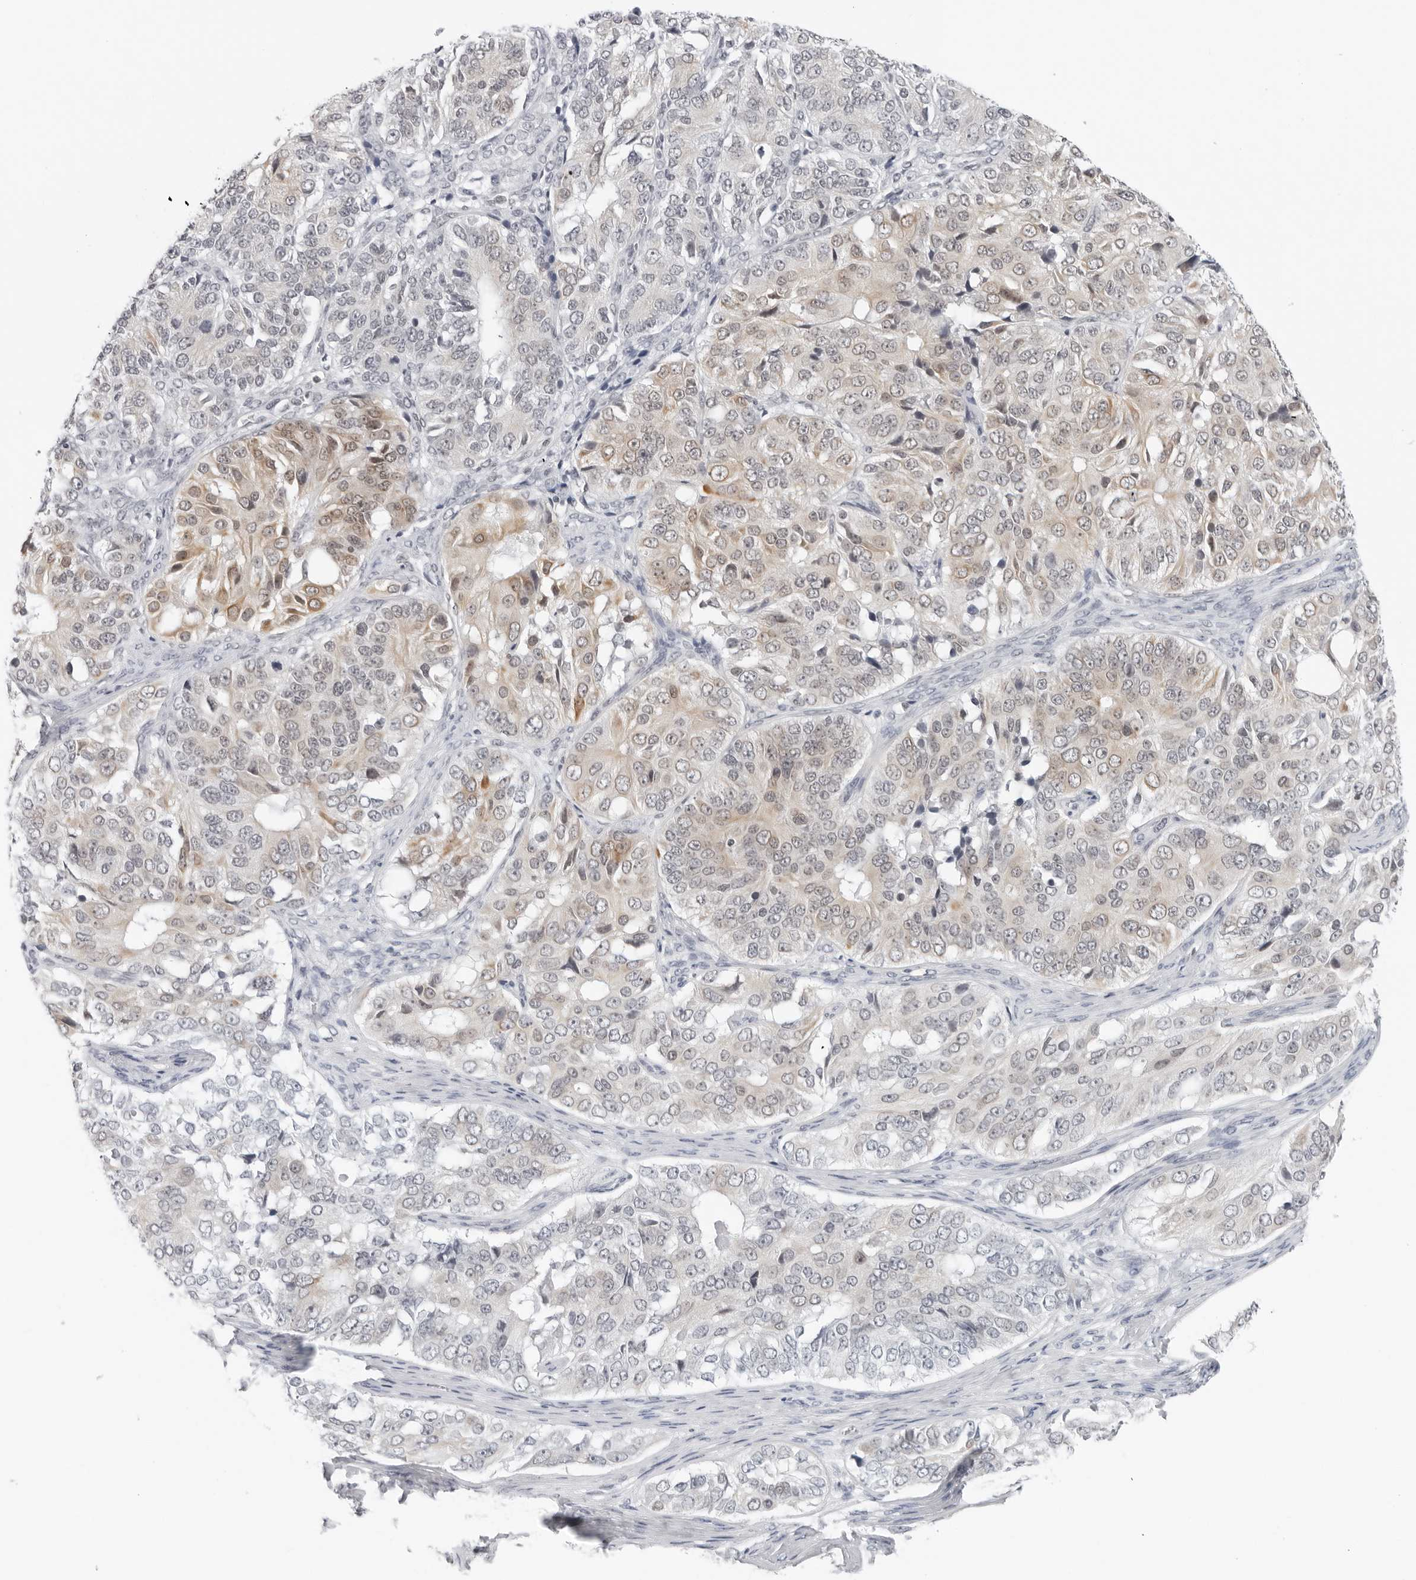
{"staining": {"intensity": "weak", "quantity": "25%-75%", "location": "cytoplasmic/membranous,nuclear"}, "tissue": "ovarian cancer", "cell_type": "Tumor cells", "image_type": "cancer", "snomed": [{"axis": "morphology", "description": "Carcinoma, endometroid"}, {"axis": "topography", "description": "Ovary"}], "caption": "Immunohistochemistry (IHC) image of ovarian endometroid carcinoma stained for a protein (brown), which shows low levels of weak cytoplasmic/membranous and nuclear staining in approximately 25%-75% of tumor cells.", "gene": "FLG2", "patient": {"sex": "female", "age": 51}}